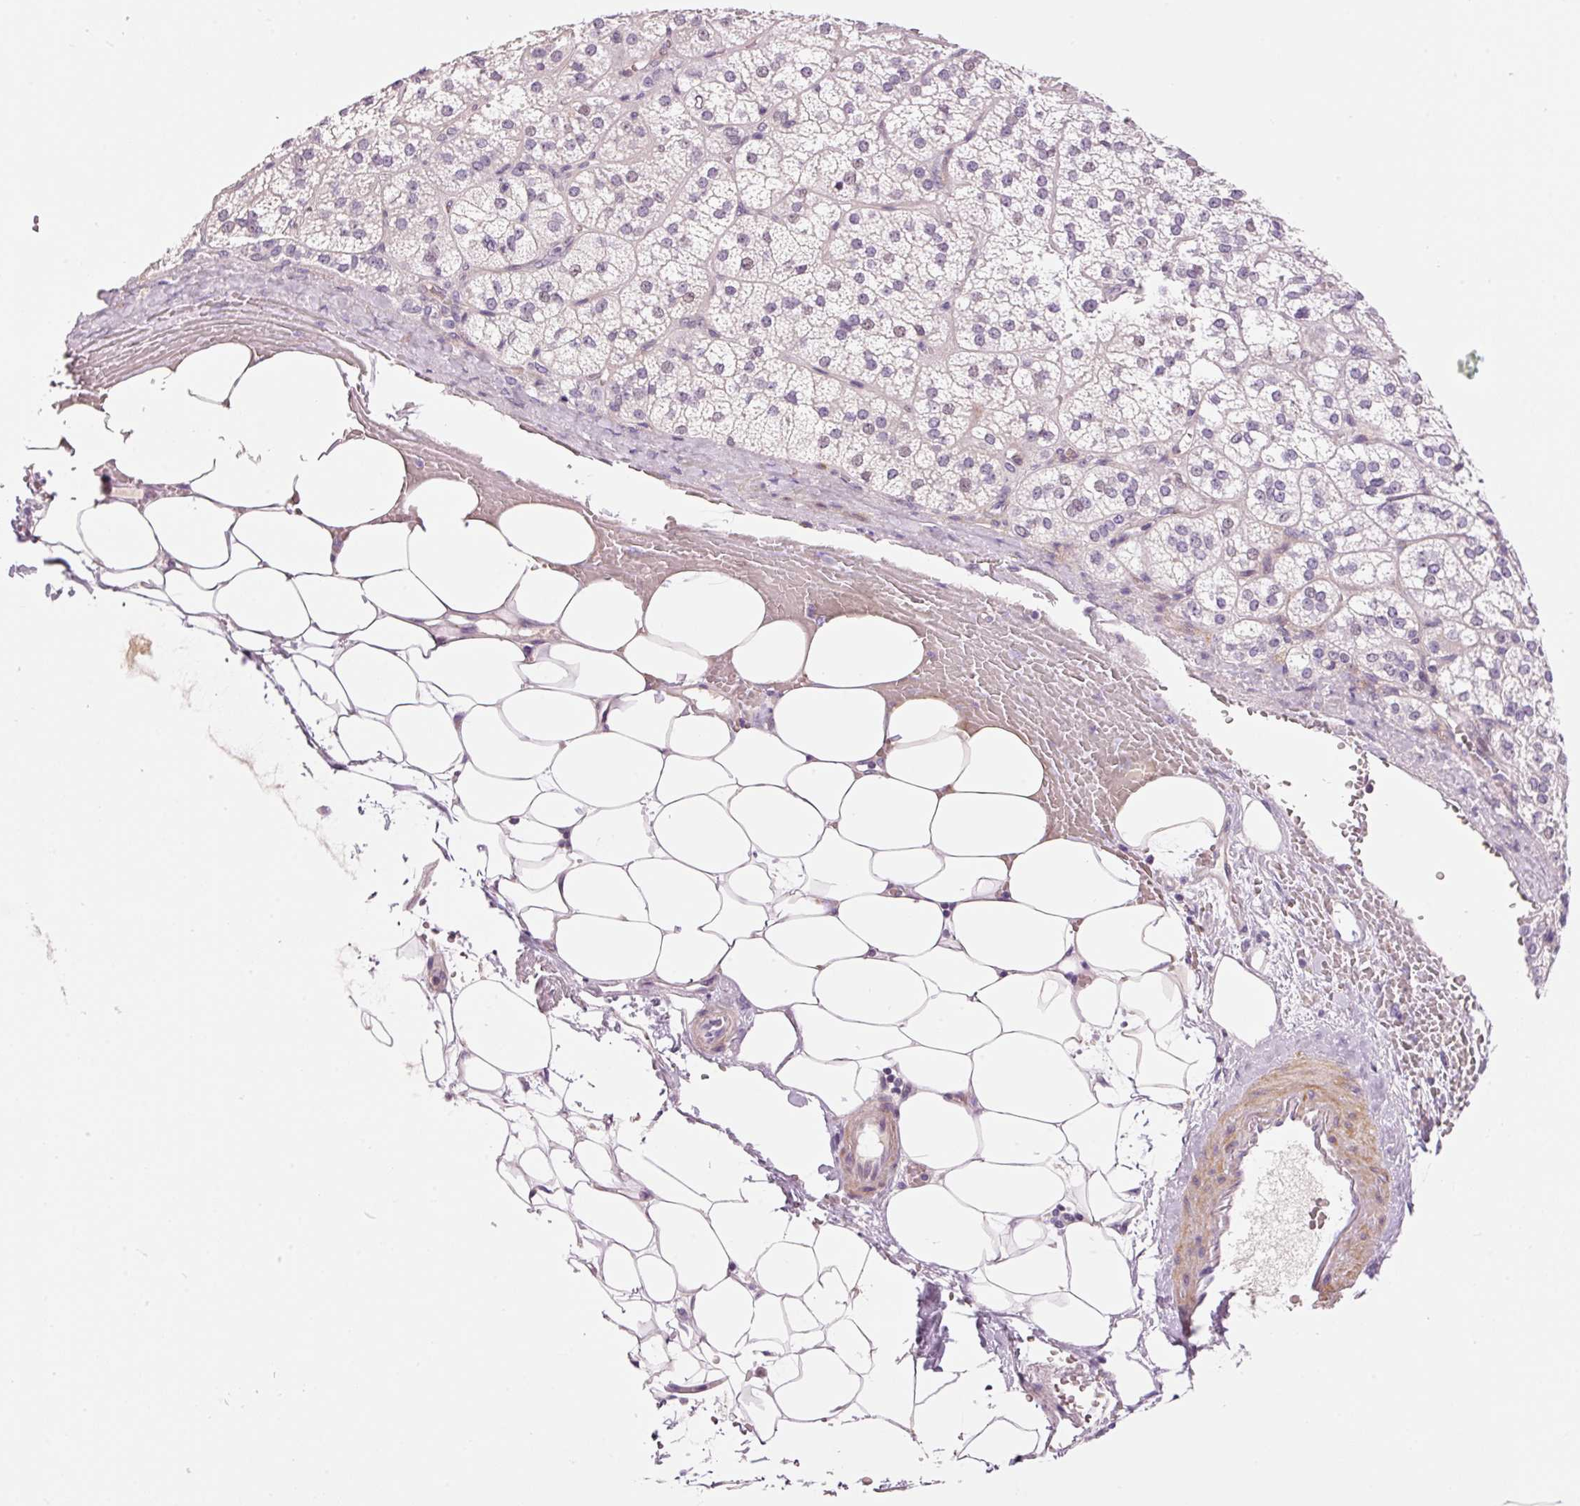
{"staining": {"intensity": "weak", "quantity": "<25%", "location": "nuclear"}, "tissue": "adrenal gland", "cell_type": "Glandular cells", "image_type": "normal", "snomed": [{"axis": "morphology", "description": "Normal tissue, NOS"}, {"axis": "topography", "description": "Adrenal gland"}], "caption": "Glandular cells show no significant expression in normal adrenal gland. Nuclei are stained in blue.", "gene": "HNF1A", "patient": {"sex": "female", "age": 60}}